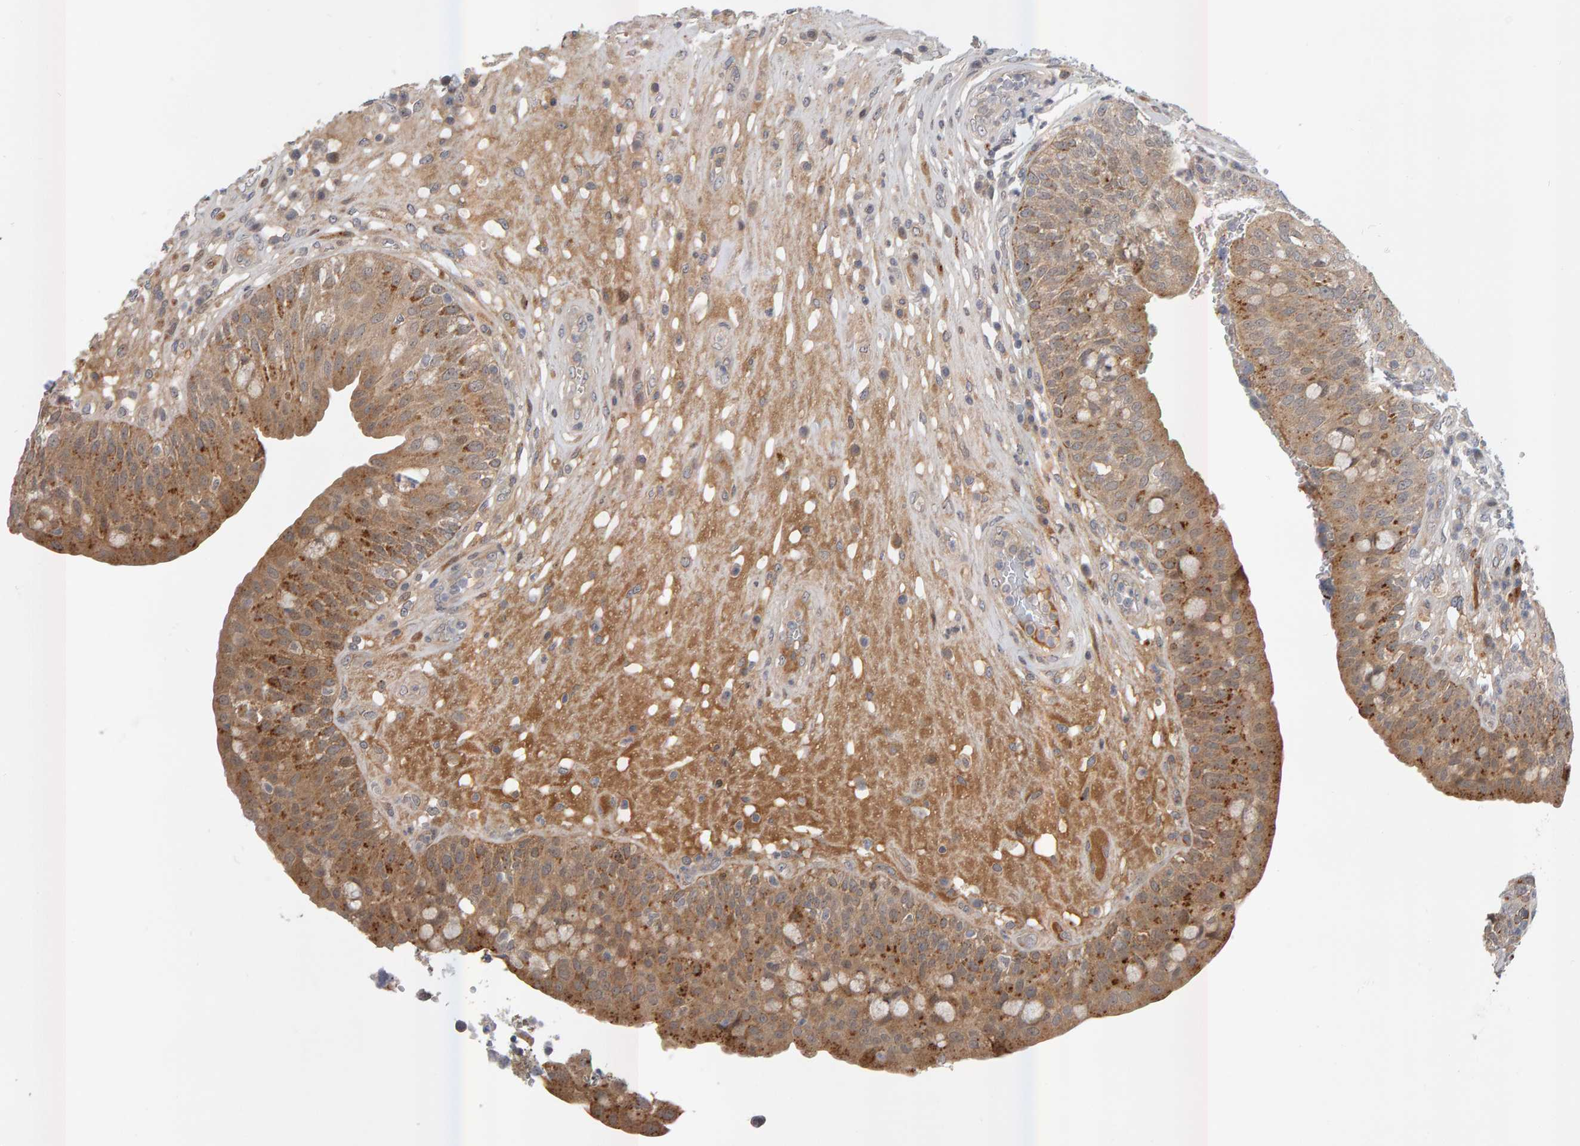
{"staining": {"intensity": "moderate", "quantity": ">75%", "location": "cytoplasmic/membranous"}, "tissue": "urinary bladder", "cell_type": "Urothelial cells", "image_type": "normal", "snomed": [{"axis": "morphology", "description": "Normal tissue, NOS"}, {"axis": "topography", "description": "Urinary bladder"}], "caption": "Normal urinary bladder was stained to show a protein in brown. There is medium levels of moderate cytoplasmic/membranous staining in about >75% of urothelial cells.", "gene": "ZNF160", "patient": {"sex": "female", "age": 62}}